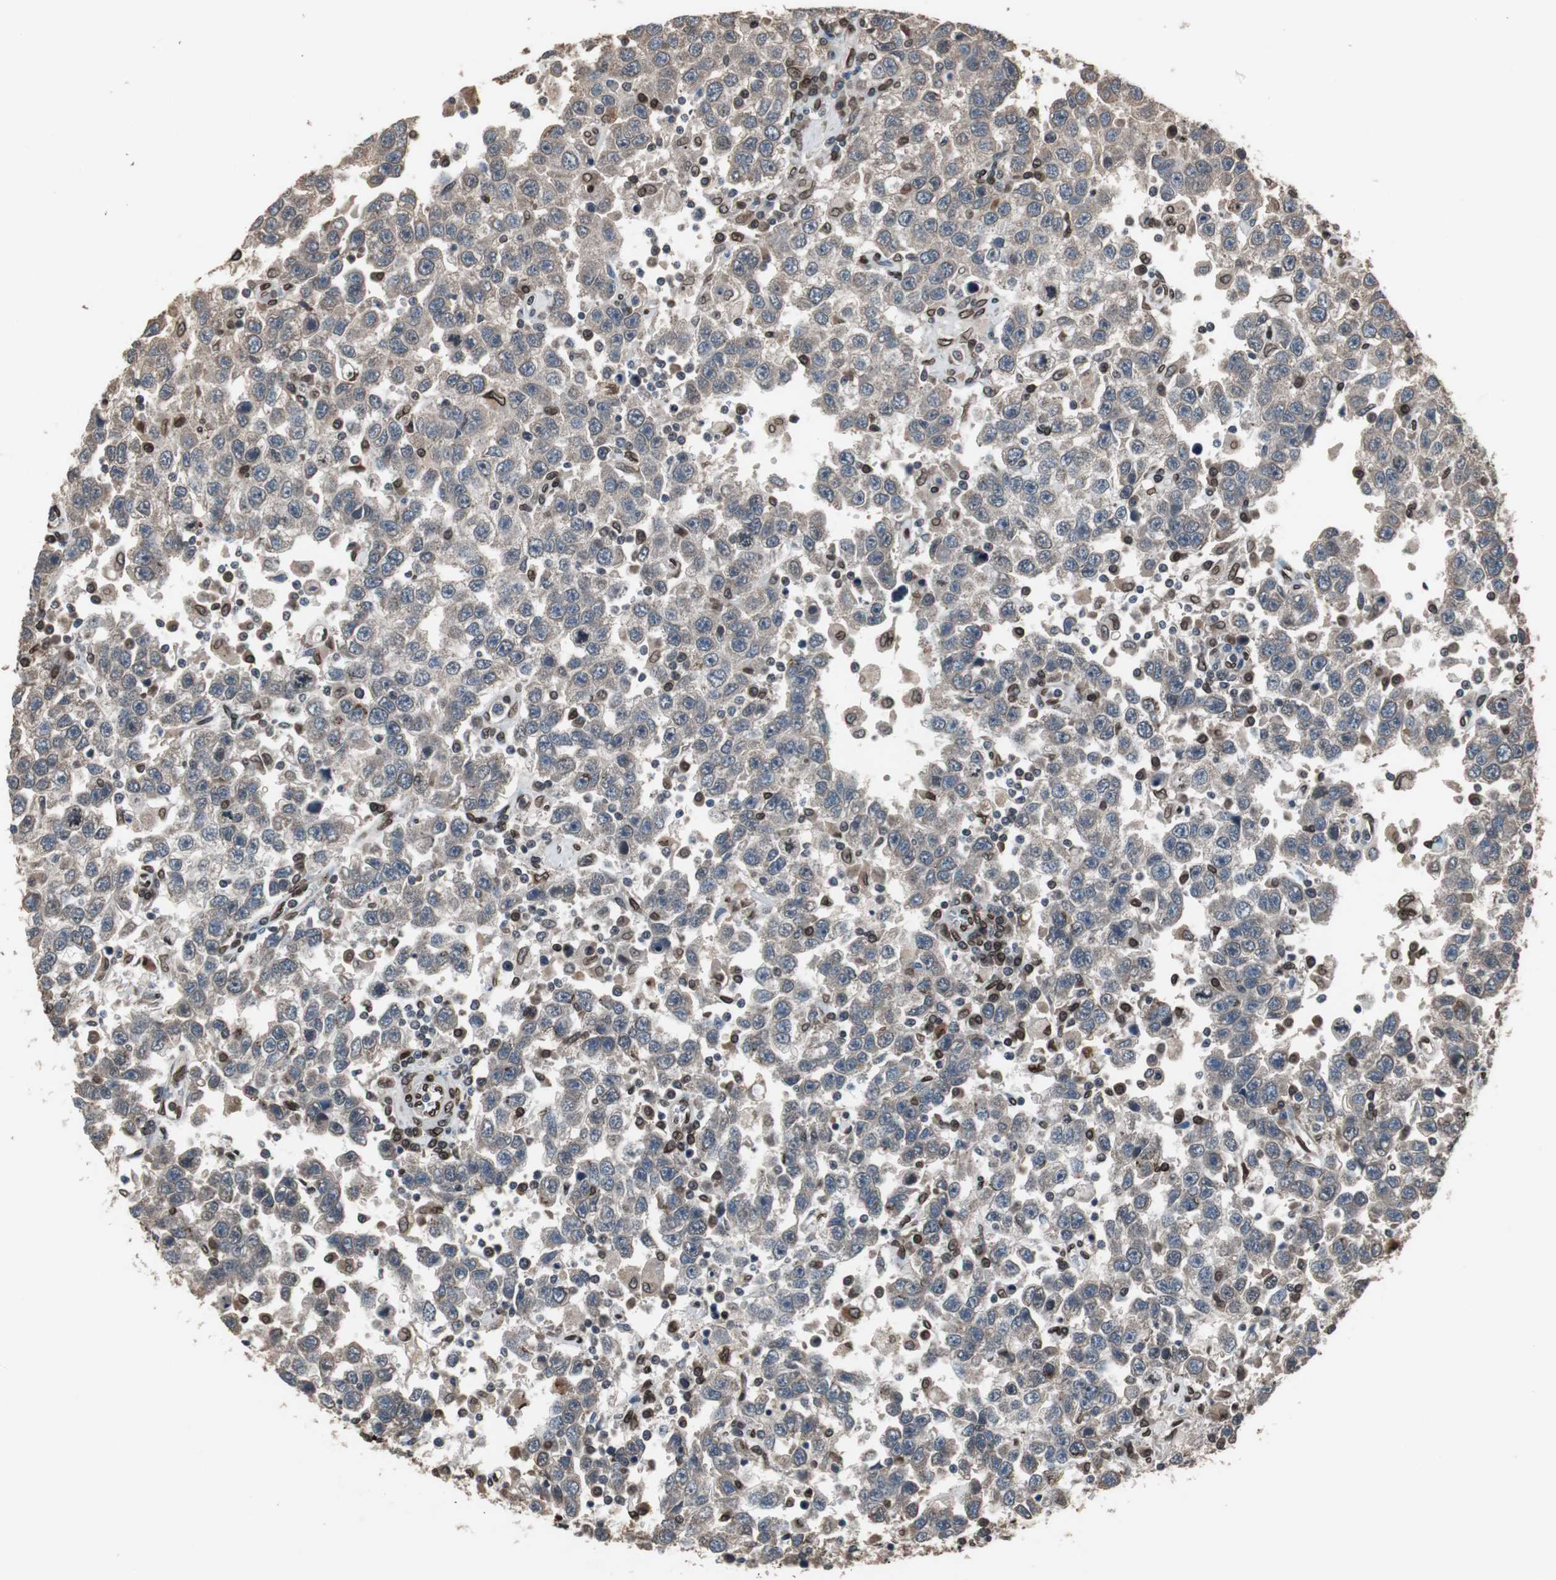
{"staining": {"intensity": "weak", "quantity": ">75%", "location": "cytoplasmic/membranous"}, "tissue": "testis cancer", "cell_type": "Tumor cells", "image_type": "cancer", "snomed": [{"axis": "morphology", "description": "Seminoma, NOS"}, {"axis": "topography", "description": "Testis"}], "caption": "A photomicrograph showing weak cytoplasmic/membranous expression in about >75% of tumor cells in testis seminoma, as visualized by brown immunohistochemical staining.", "gene": "LMNA", "patient": {"sex": "male", "age": 41}}